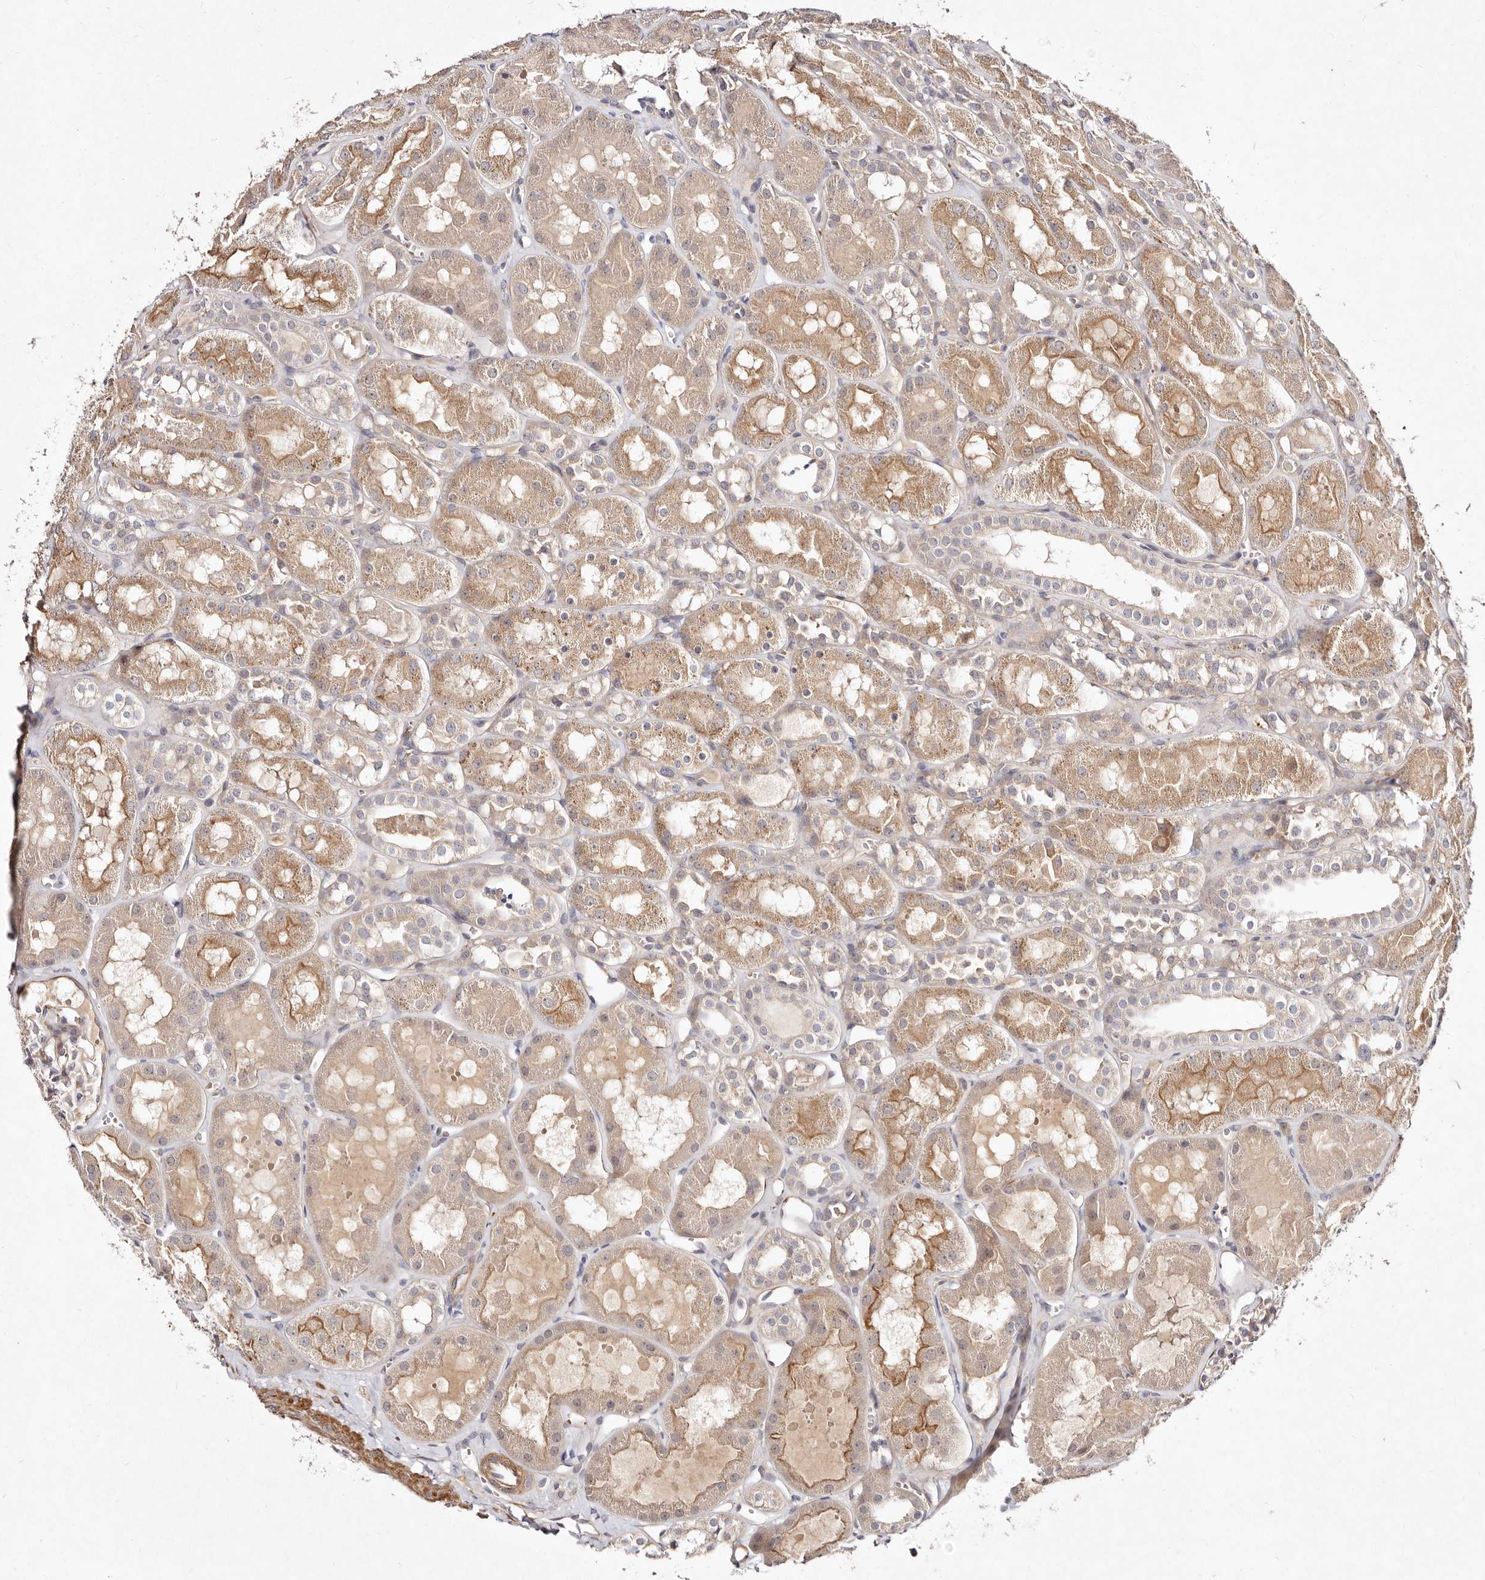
{"staining": {"intensity": "weak", "quantity": "25%-75%", "location": "cytoplasmic/membranous"}, "tissue": "kidney", "cell_type": "Cells in glomeruli", "image_type": "normal", "snomed": [{"axis": "morphology", "description": "Normal tissue, NOS"}, {"axis": "topography", "description": "Kidney"}], "caption": "About 25%-75% of cells in glomeruli in benign kidney reveal weak cytoplasmic/membranous protein positivity as visualized by brown immunohistochemical staining.", "gene": "MTMR11", "patient": {"sex": "male", "age": 16}}